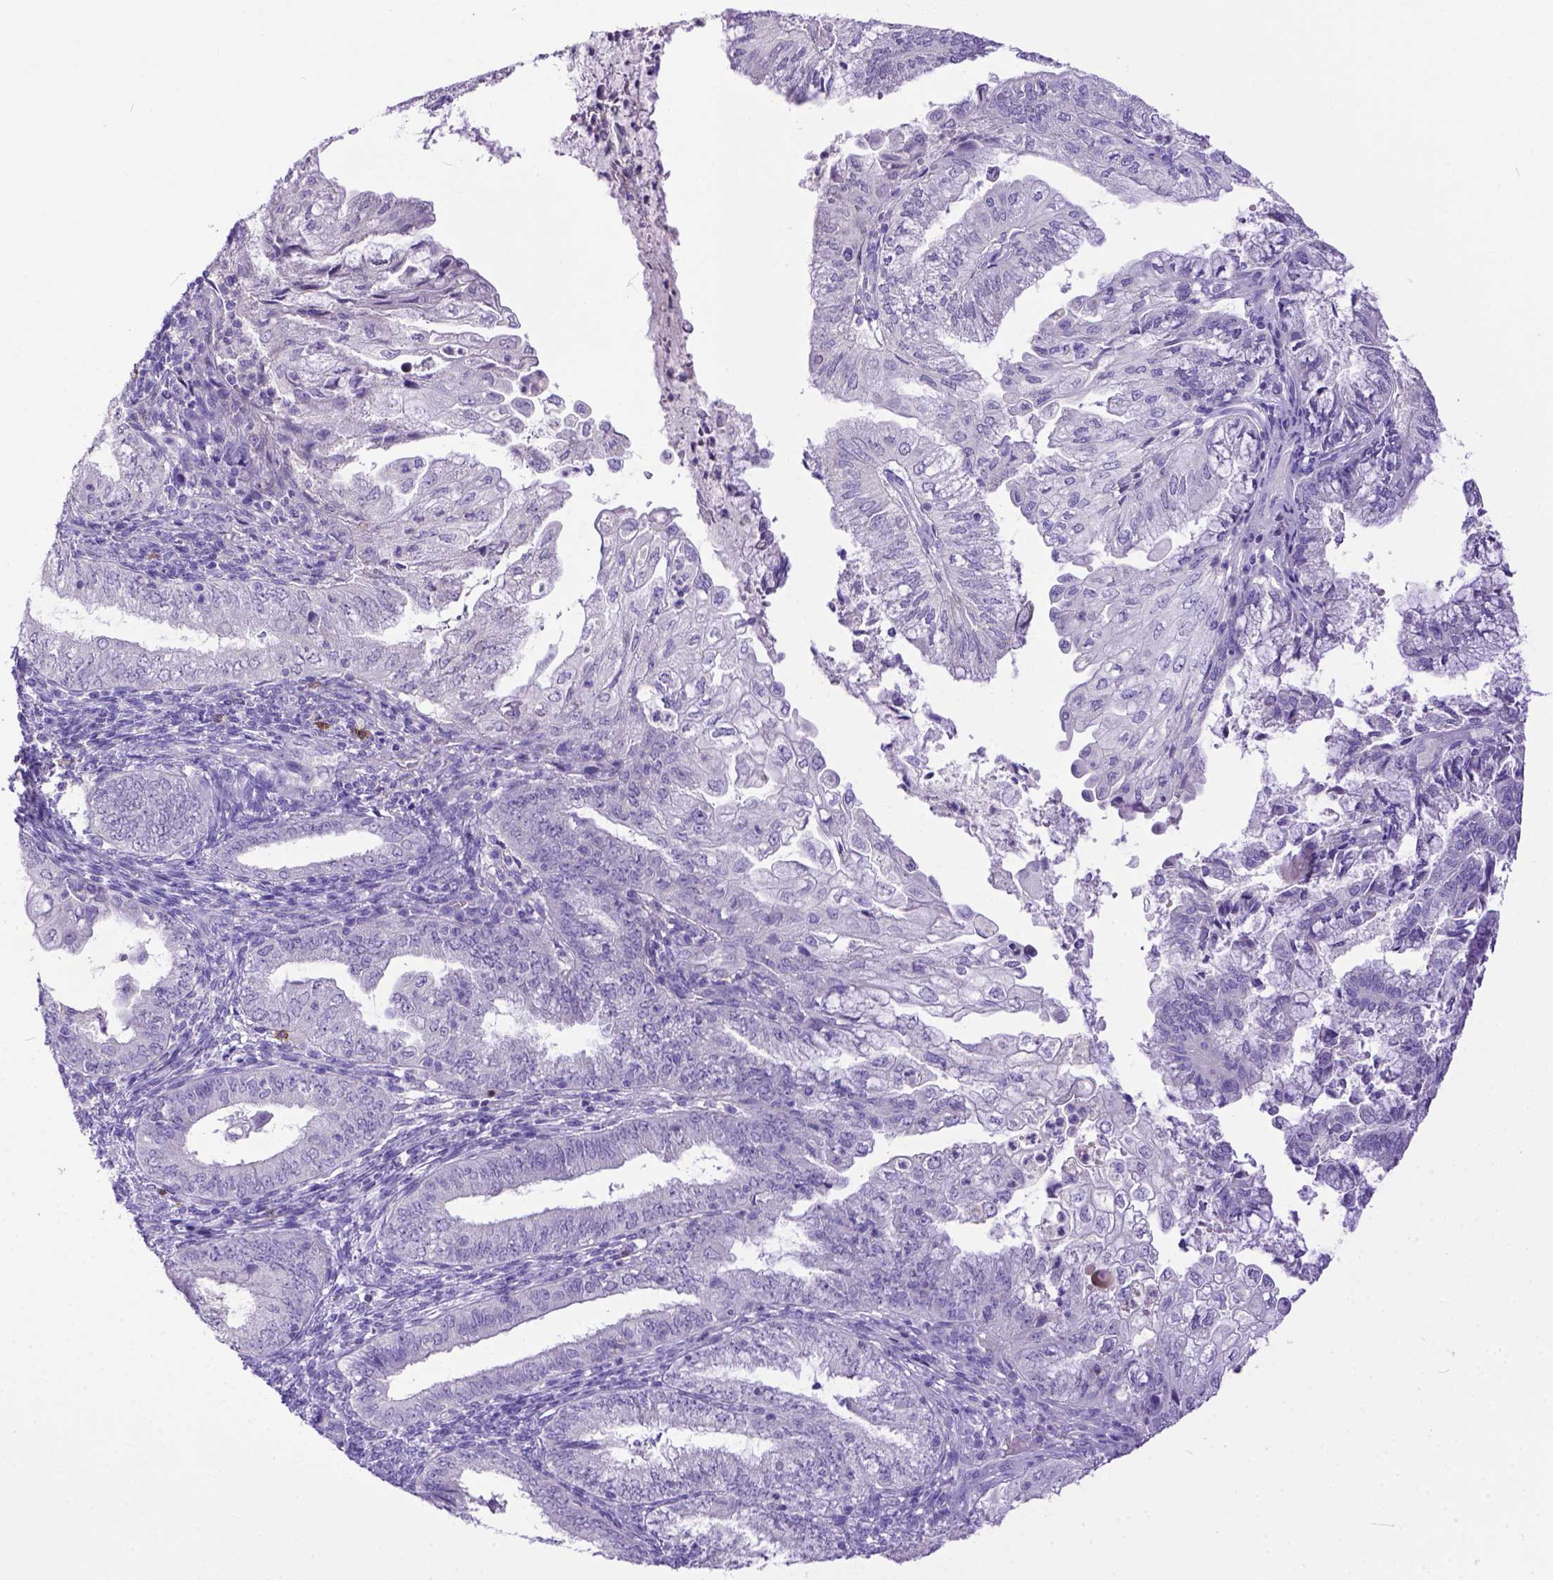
{"staining": {"intensity": "negative", "quantity": "none", "location": "none"}, "tissue": "endometrial cancer", "cell_type": "Tumor cells", "image_type": "cancer", "snomed": [{"axis": "morphology", "description": "Adenocarcinoma, NOS"}, {"axis": "topography", "description": "Endometrium"}], "caption": "Histopathology image shows no significant protein expression in tumor cells of adenocarcinoma (endometrial).", "gene": "KIT", "patient": {"sex": "female", "age": 55}}